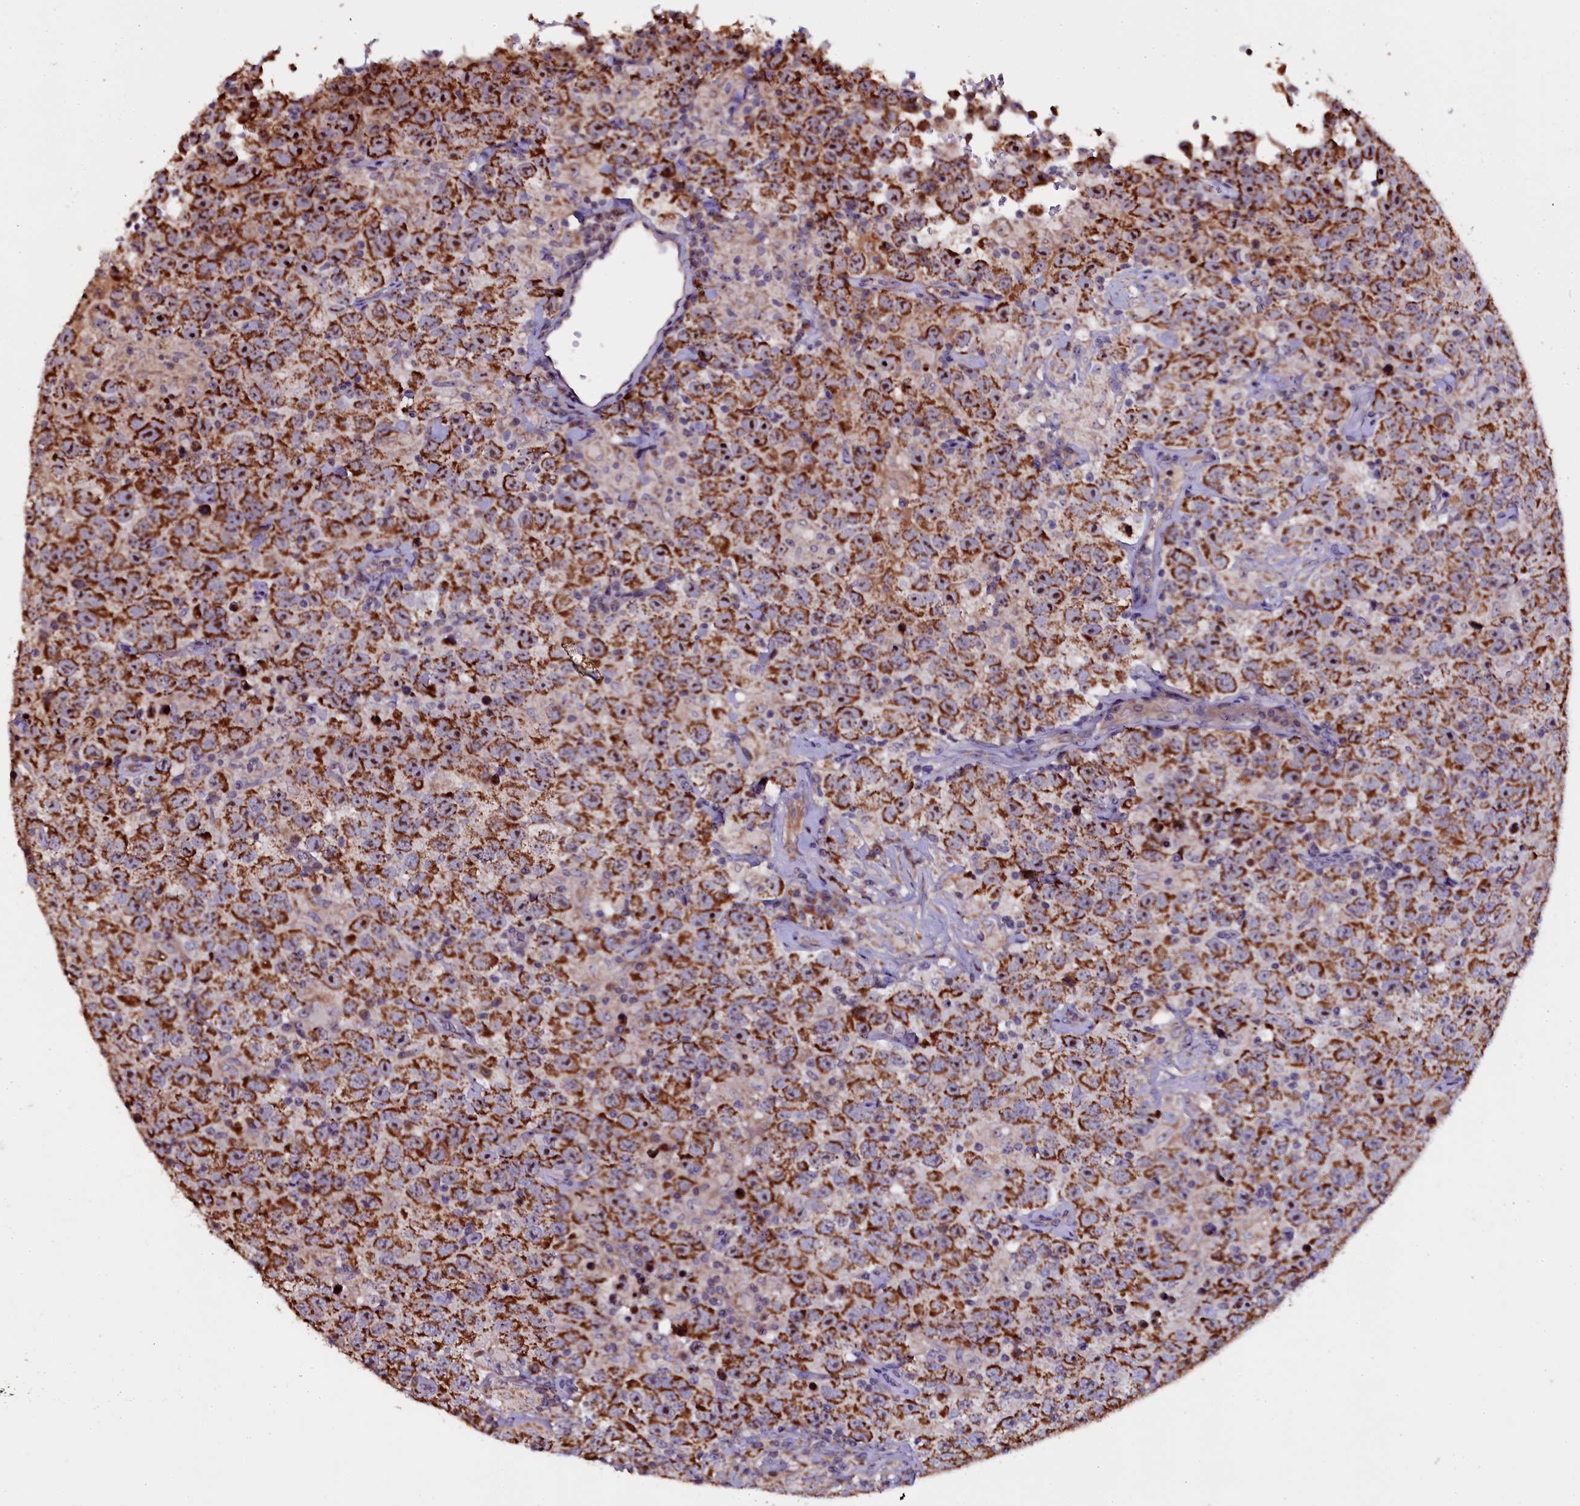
{"staining": {"intensity": "strong", "quantity": ">75%", "location": "cytoplasmic/membranous"}, "tissue": "testis cancer", "cell_type": "Tumor cells", "image_type": "cancer", "snomed": [{"axis": "morphology", "description": "Seminoma, NOS"}, {"axis": "topography", "description": "Testis"}], "caption": "This micrograph reveals immunohistochemistry staining of human seminoma (testis), with high strong cytoplasmic/membranous expression in approximately >75% of tumor cells.", "gene": "NAA80", "patient": {"sex": "male", "age": 41}}